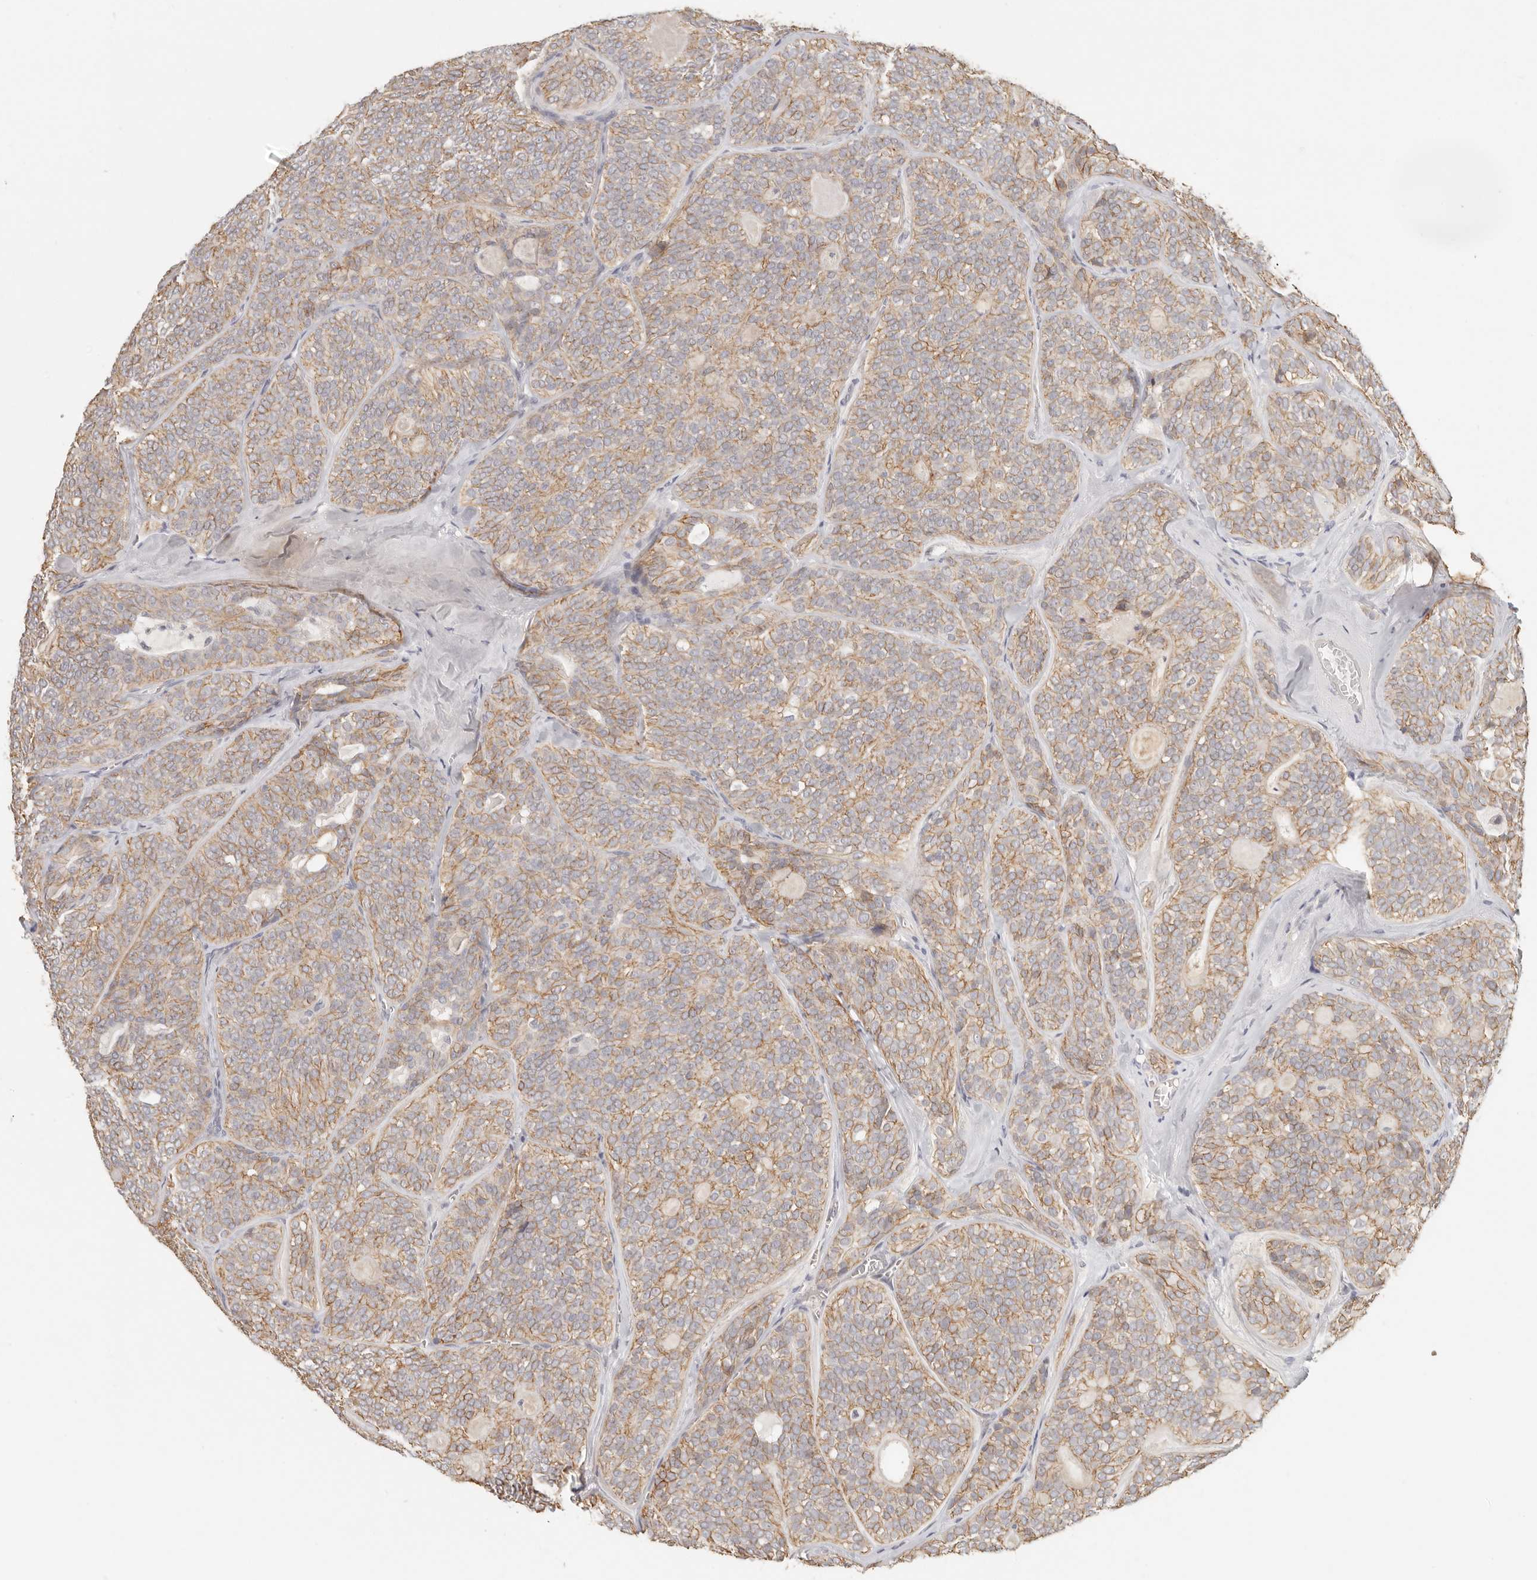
{"staining": {"intensity": "moderate", "quantity": ">75%", "location": "cytoplasmic/membranous"}, "tissue": "head and neck cancer", "cell_type": "Tumor cells", "image_type": "cancer", "snomed": [{"axis": "morphology", "description": "Adenocarcinoma, NOS"}, {"axis": "topography", "description": "Head-Neck"}], "caption": "Moderate cytoplasmic/membranous protein expression is appreciated in about >75% of tumor cells in adenocarcinoma (head and neck).", "gene": "ANXA9", "patient": {"sex": "male", "age": 66}}